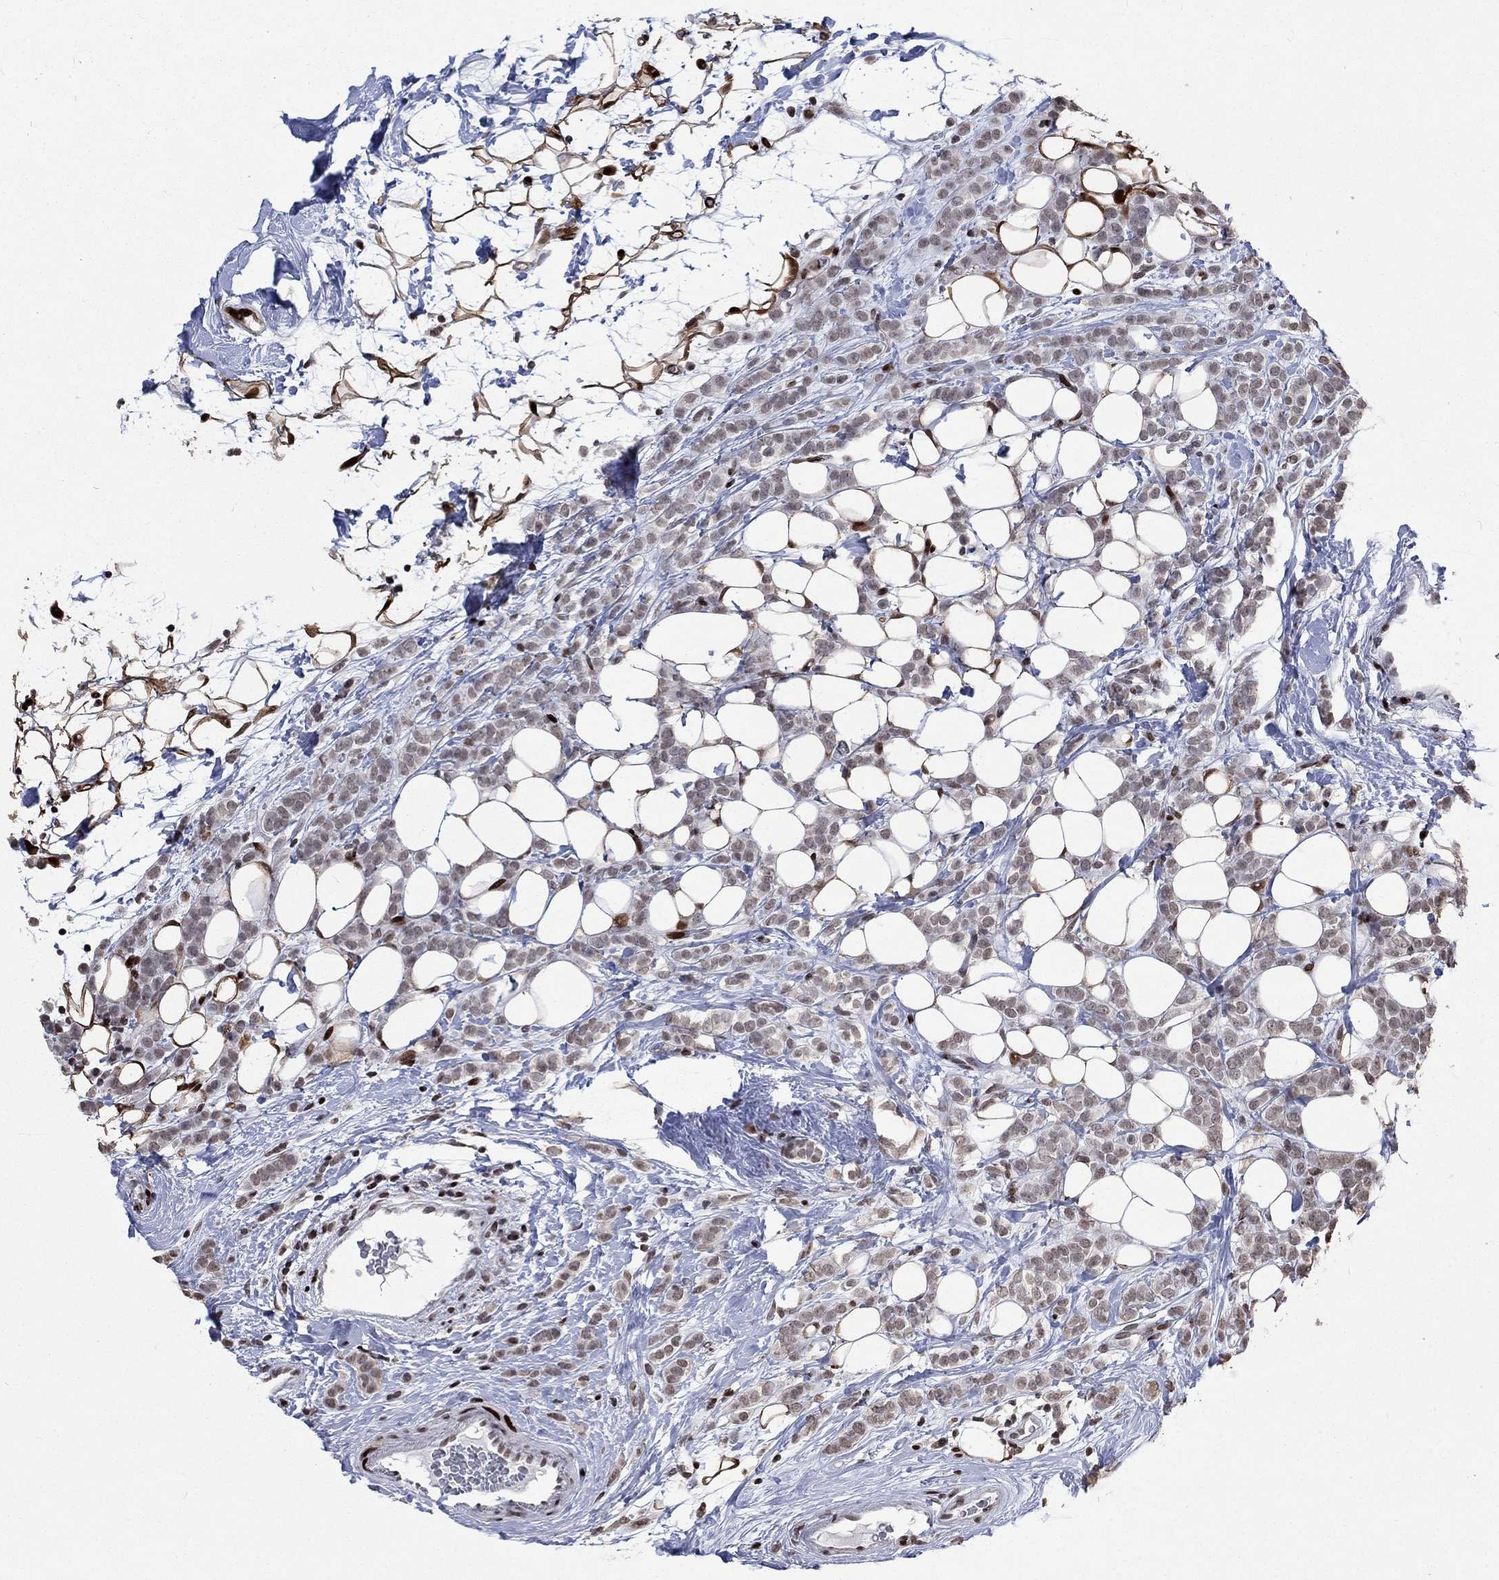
{"staining": {"intensity": "weak", "quantity": "25%-75%", "location": "nuclear"}, "tissue": "breast cancer", "cell_type": "Tumor cells", "image_type": "cancer", "snomed": [{"axis": "morphology", "description": "Lobular carcinoma"}, {"axis": "topography", "description": "Breast"}], "caption": "A brown stain highlights weak nuclear staining of a protein in breast lobular carcinoma tumor cells.", "gene": "SRSF3", "patient": {"sex": "female", "age": 49}}